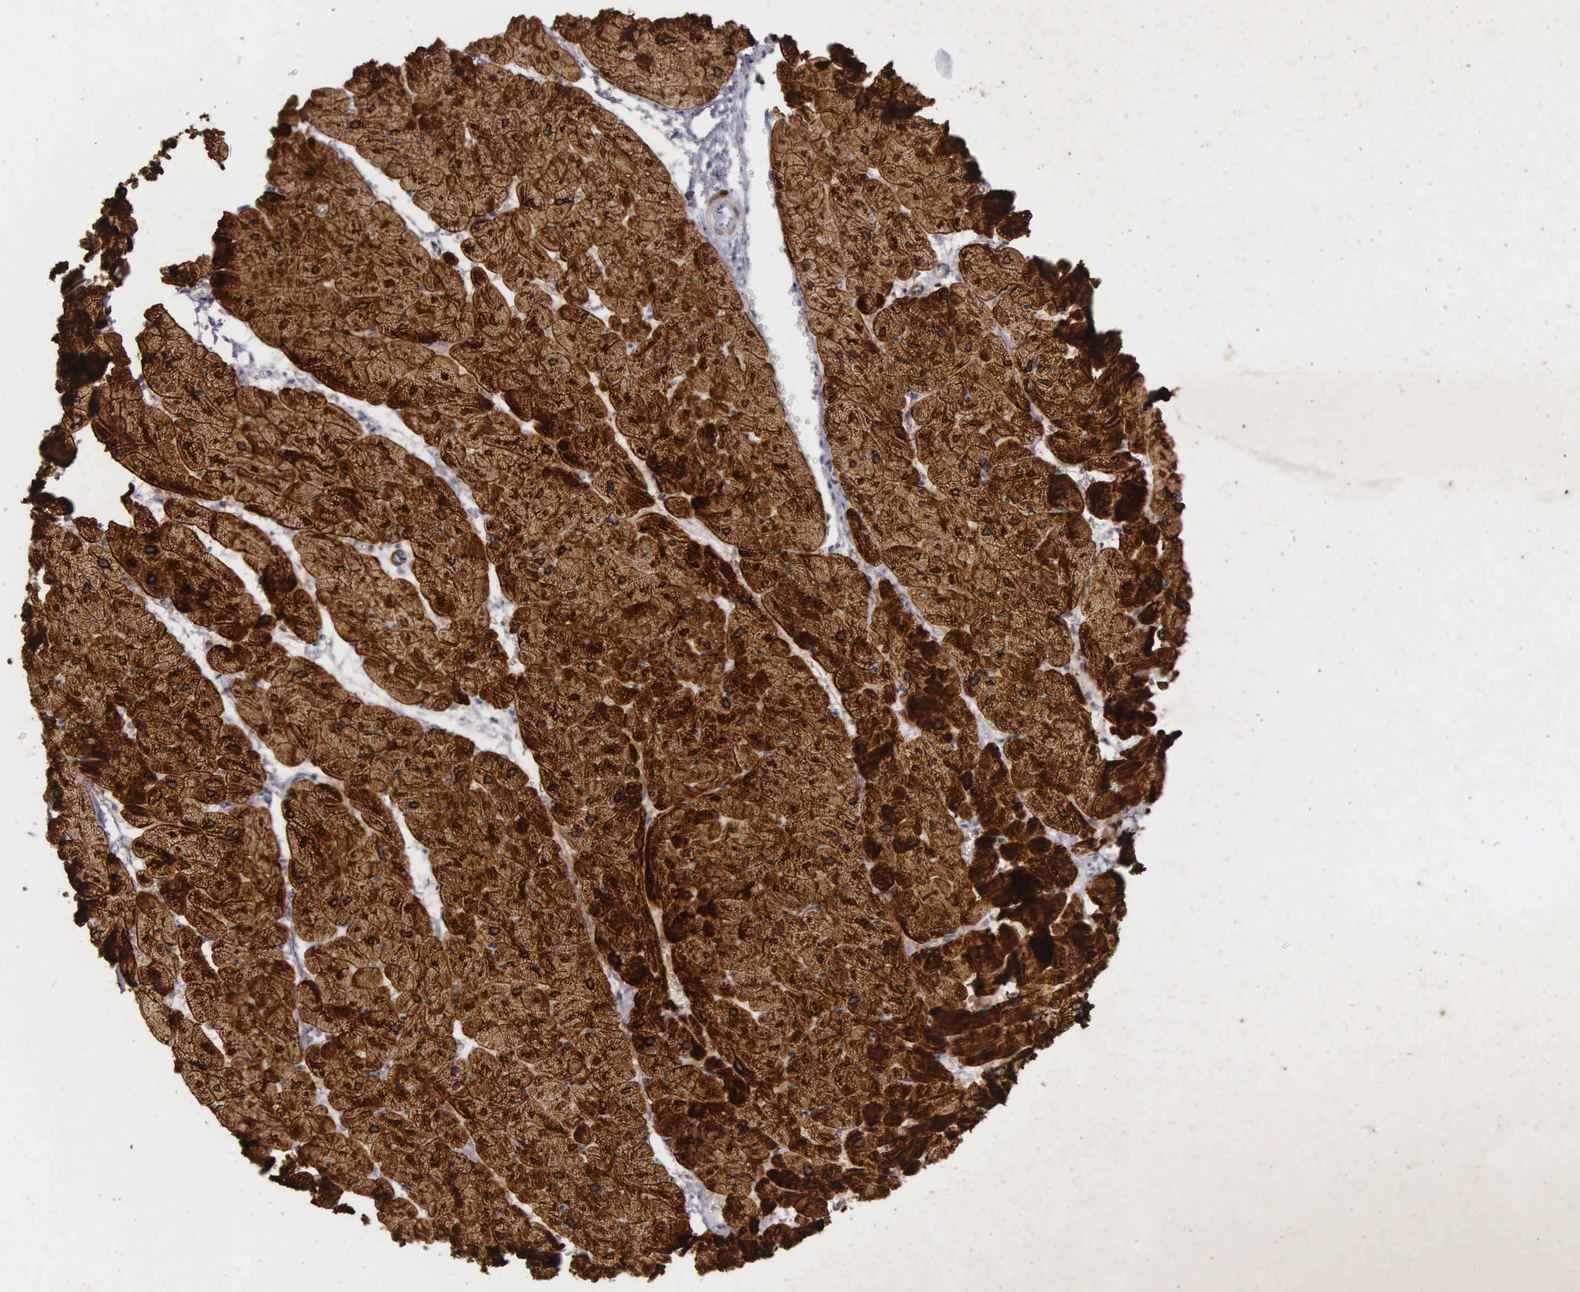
{"staining": {"intensity": "strong", "quantity": ">75%", "location": "cytoplasmic/membranous"}, "tissue": "heart muscle", "cell_type": "Cardiomyocytes", "image_type": "normal", "snomed": [{"axis": "morphology", "description": "Normal tissue, NOS"}, {"axis": "topography", "description": "Heart"}], "caption": "Immunohistochemistry (IHC) staining of benign heart muscle, which demonstrates high levels of strong cytoplasmic/membranous positivity in about >75% of cardiomyocytes indicating strong cytoplasmic/membranous protein staining. The staining was performed using DAB (brown) for protein detection and nuclei were counterstained in hematoxylin (blue).", "gene": "DES", "patient": {"sex": "female", "age": 19}}